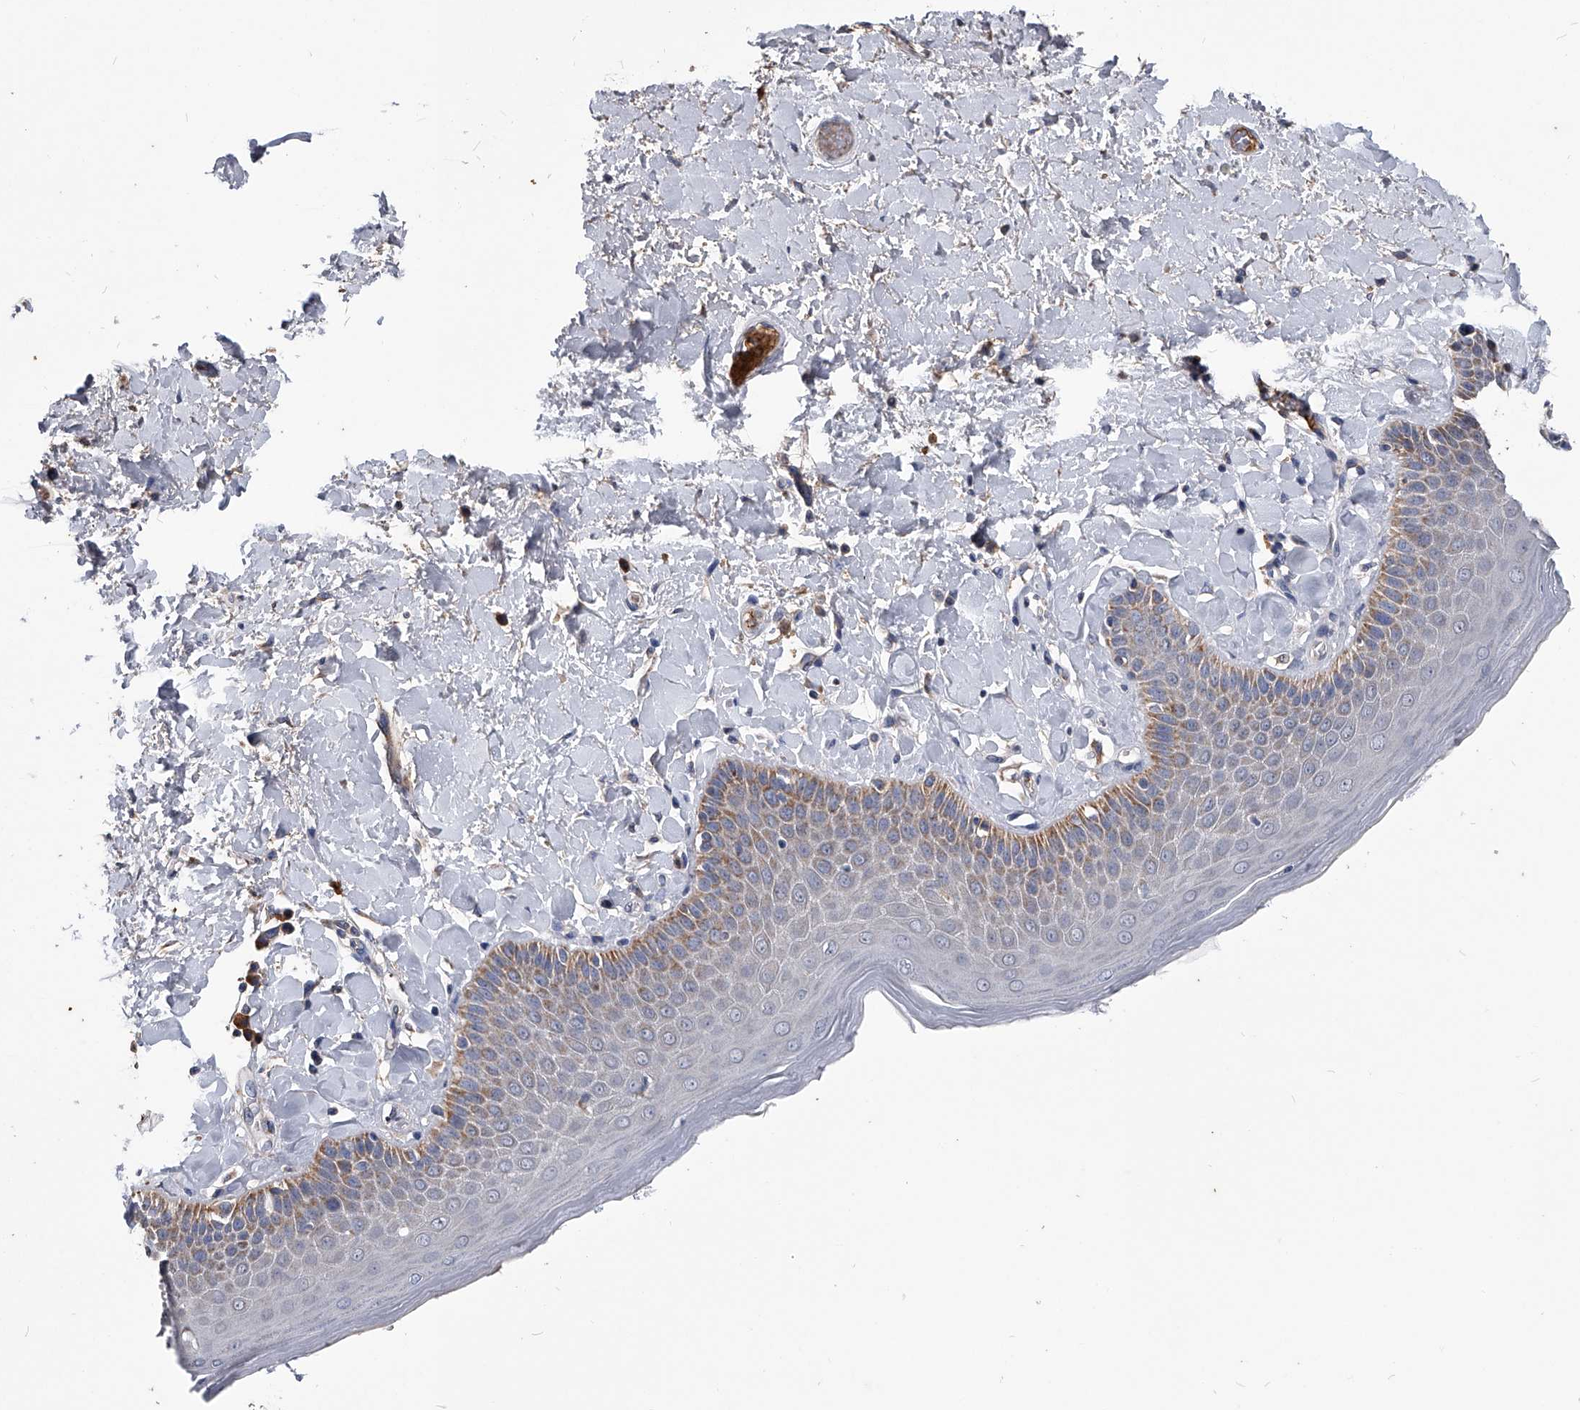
{"staining": {"intensity": "moderate", "quantity": "<25%", "location": "cytoplasmic/membranous"}, "tissue": "skin", "cell_type": "Epidermal cells", "image_type": "normal", "snomed": [{"axis": "morphology", "description": "Normal tissue, NOS"}, {"axis": "topography", "description": "Anal"}], "caption": "Skin stained for a protein (brown) demonstrates moderate cytoplasmic/membranous positive staining in about <25% of epidermal cells.", "gene": "OAT", "patient": {"sex": "male", "age": 69}}